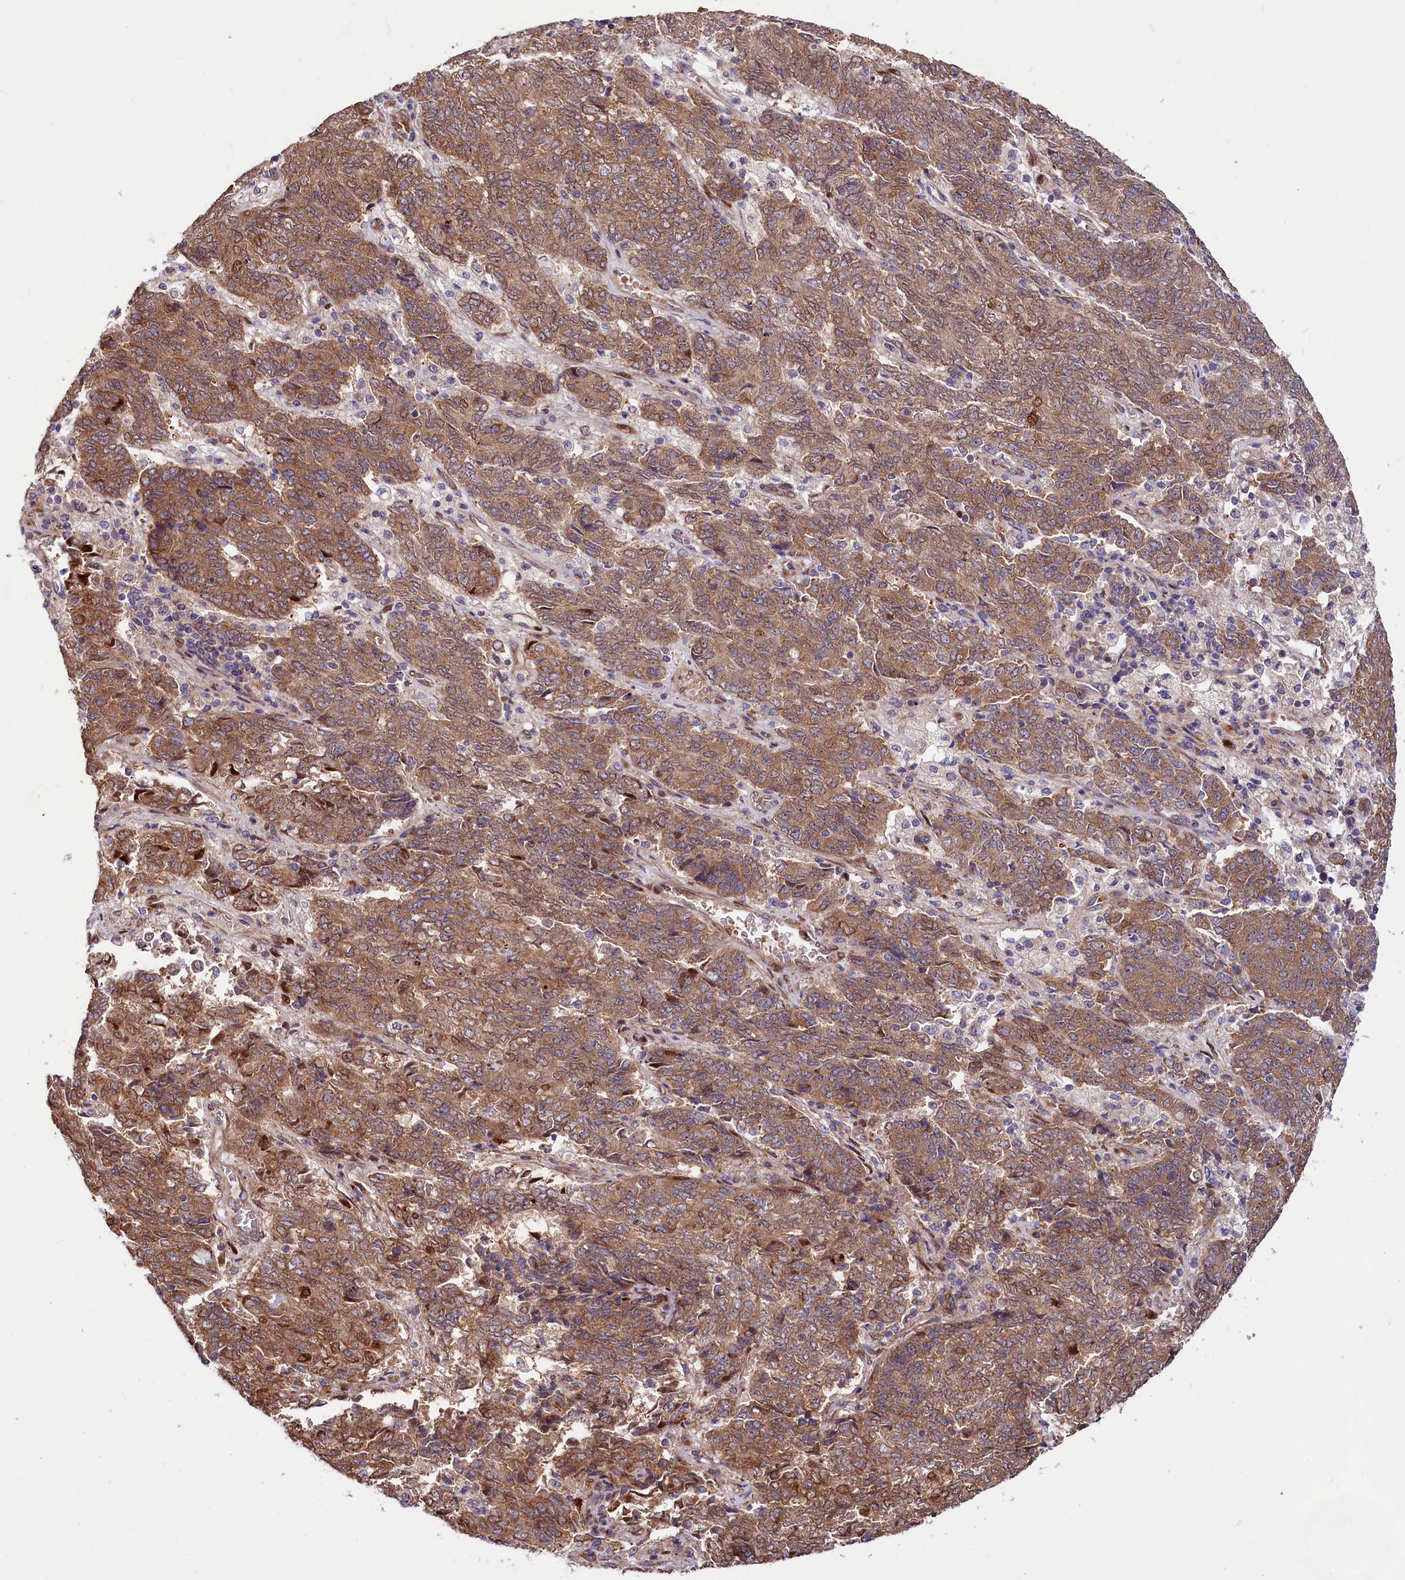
{"staining": {"intensity": "moderate", "quantity": ">75%", "location": "cytoplasmic/membranous,nuclear"}, "tissue": "endometrial cancer", "cell_type": "Tumor cells", "image_type": "cancer", "snomed": [{"axis": "morphology", "description": "Adenocarcinoma, NOS"}, {"axis": "topography", "description": "Endometrium"}], "caption": "Human endometrial adenocarcinoma stained with a brown dye exhibits moderate cytoplasmic/membranous and nuclear positive staining in about >75% of tumor cells.", "gene": "PDZRN3", "patient": {"sex": "female", "age": 80}}